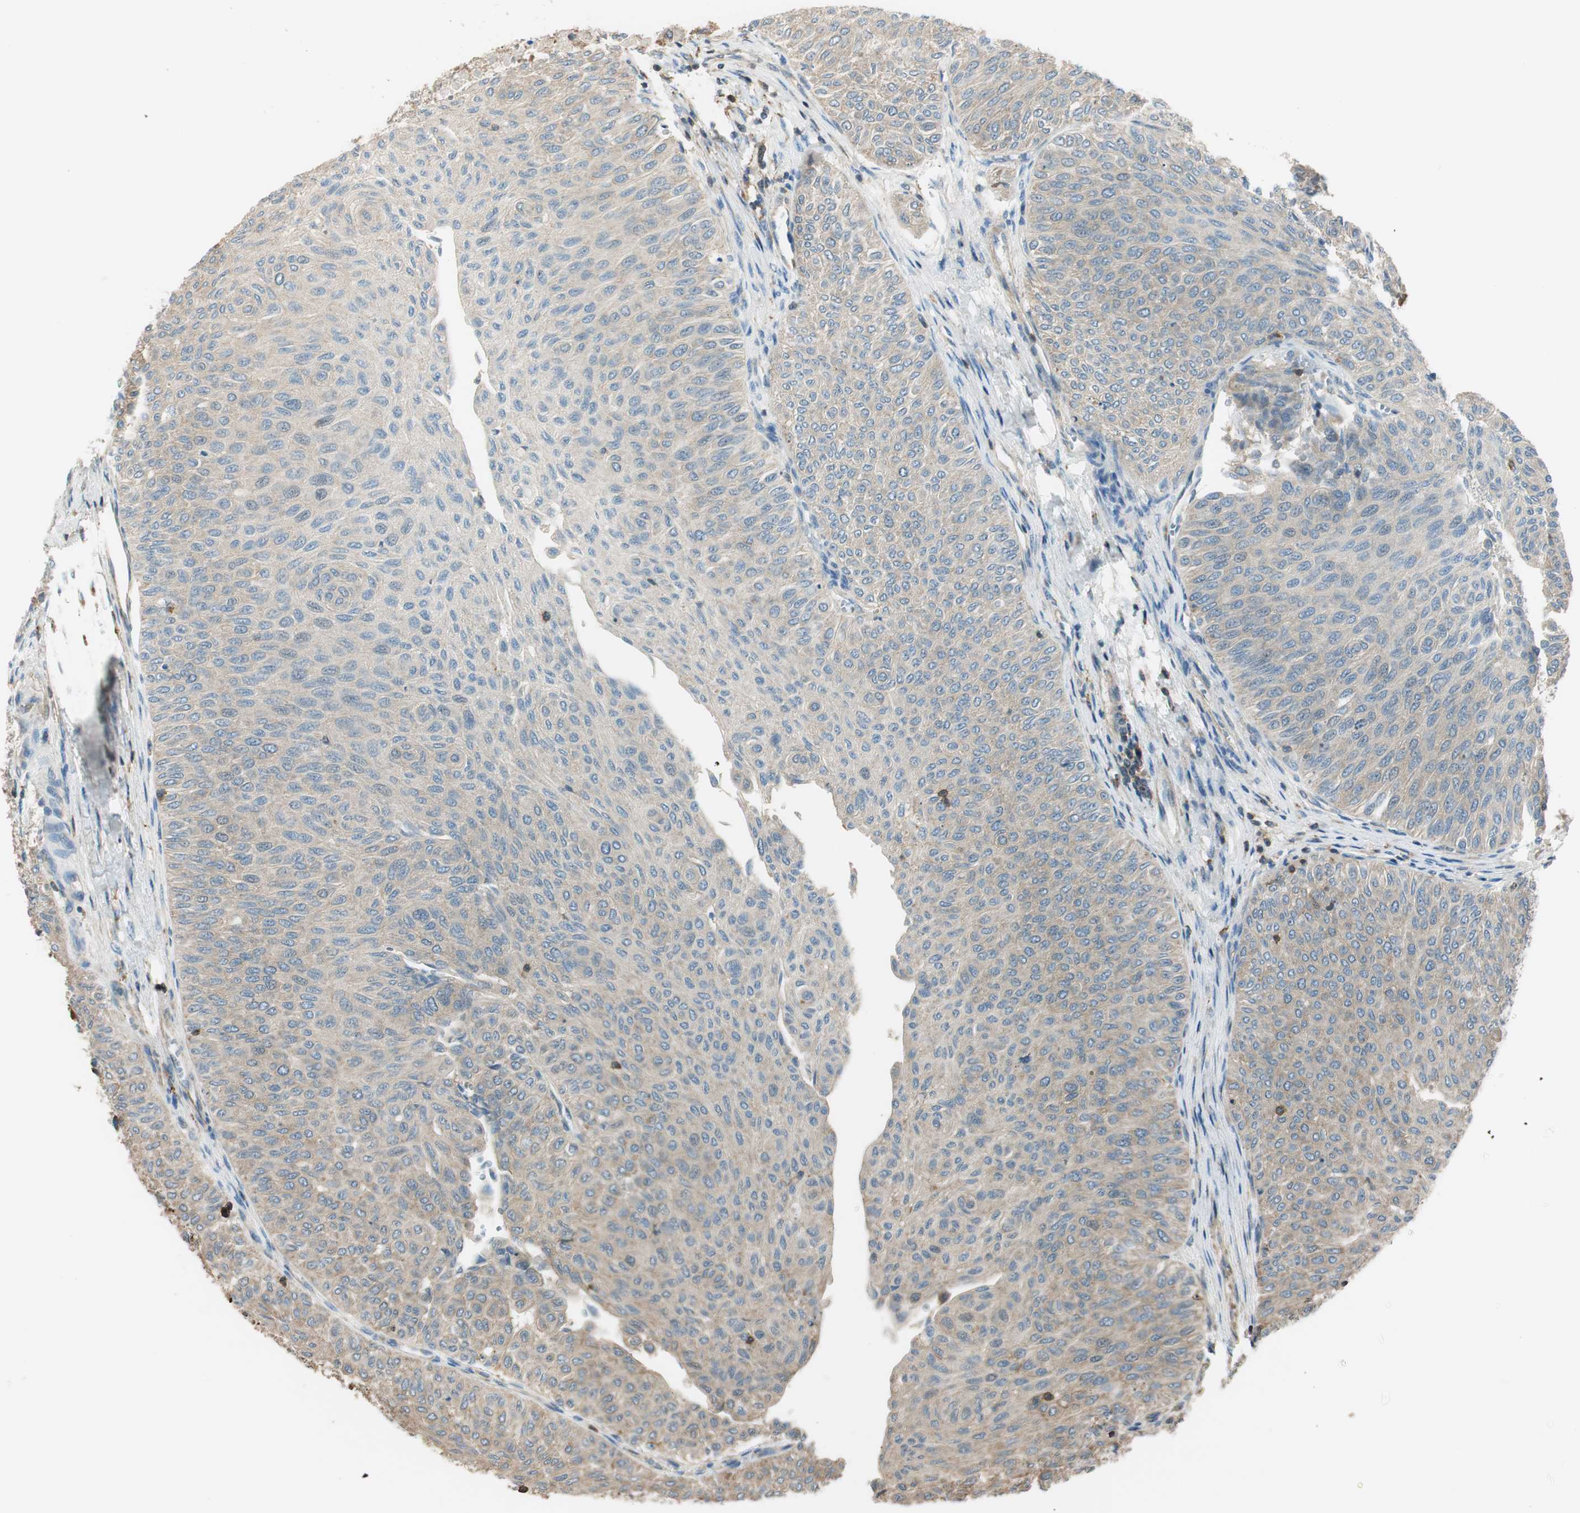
{"staining": {"intensity": "moderate", "quantity": "25%-75%", "location": "cytoplasmic/membranous"}, "tissue": "urothelial cancer", "cell_type": "Tumor cells", "image_type": "cancer", "snomed": [{"axis": "morphology", "description": "Urothelial carcinoma, Low grade"}, {"axis": "topography", "description": "Urinary bladder"}], "caption": "Immunohistochemistry of urothelial carcinoma (low-grade) demonstrates medium levels of moderate cytoplasmic/membranous positivity in approximately 25%-75% of tumor cells. The staining was performed using DAB, with brown indicating positive protein expression. Nuclei are stained blue with hematoxylin.", "gene": "PI4K2B", "patient": {"sex": "male", "age": 78}}